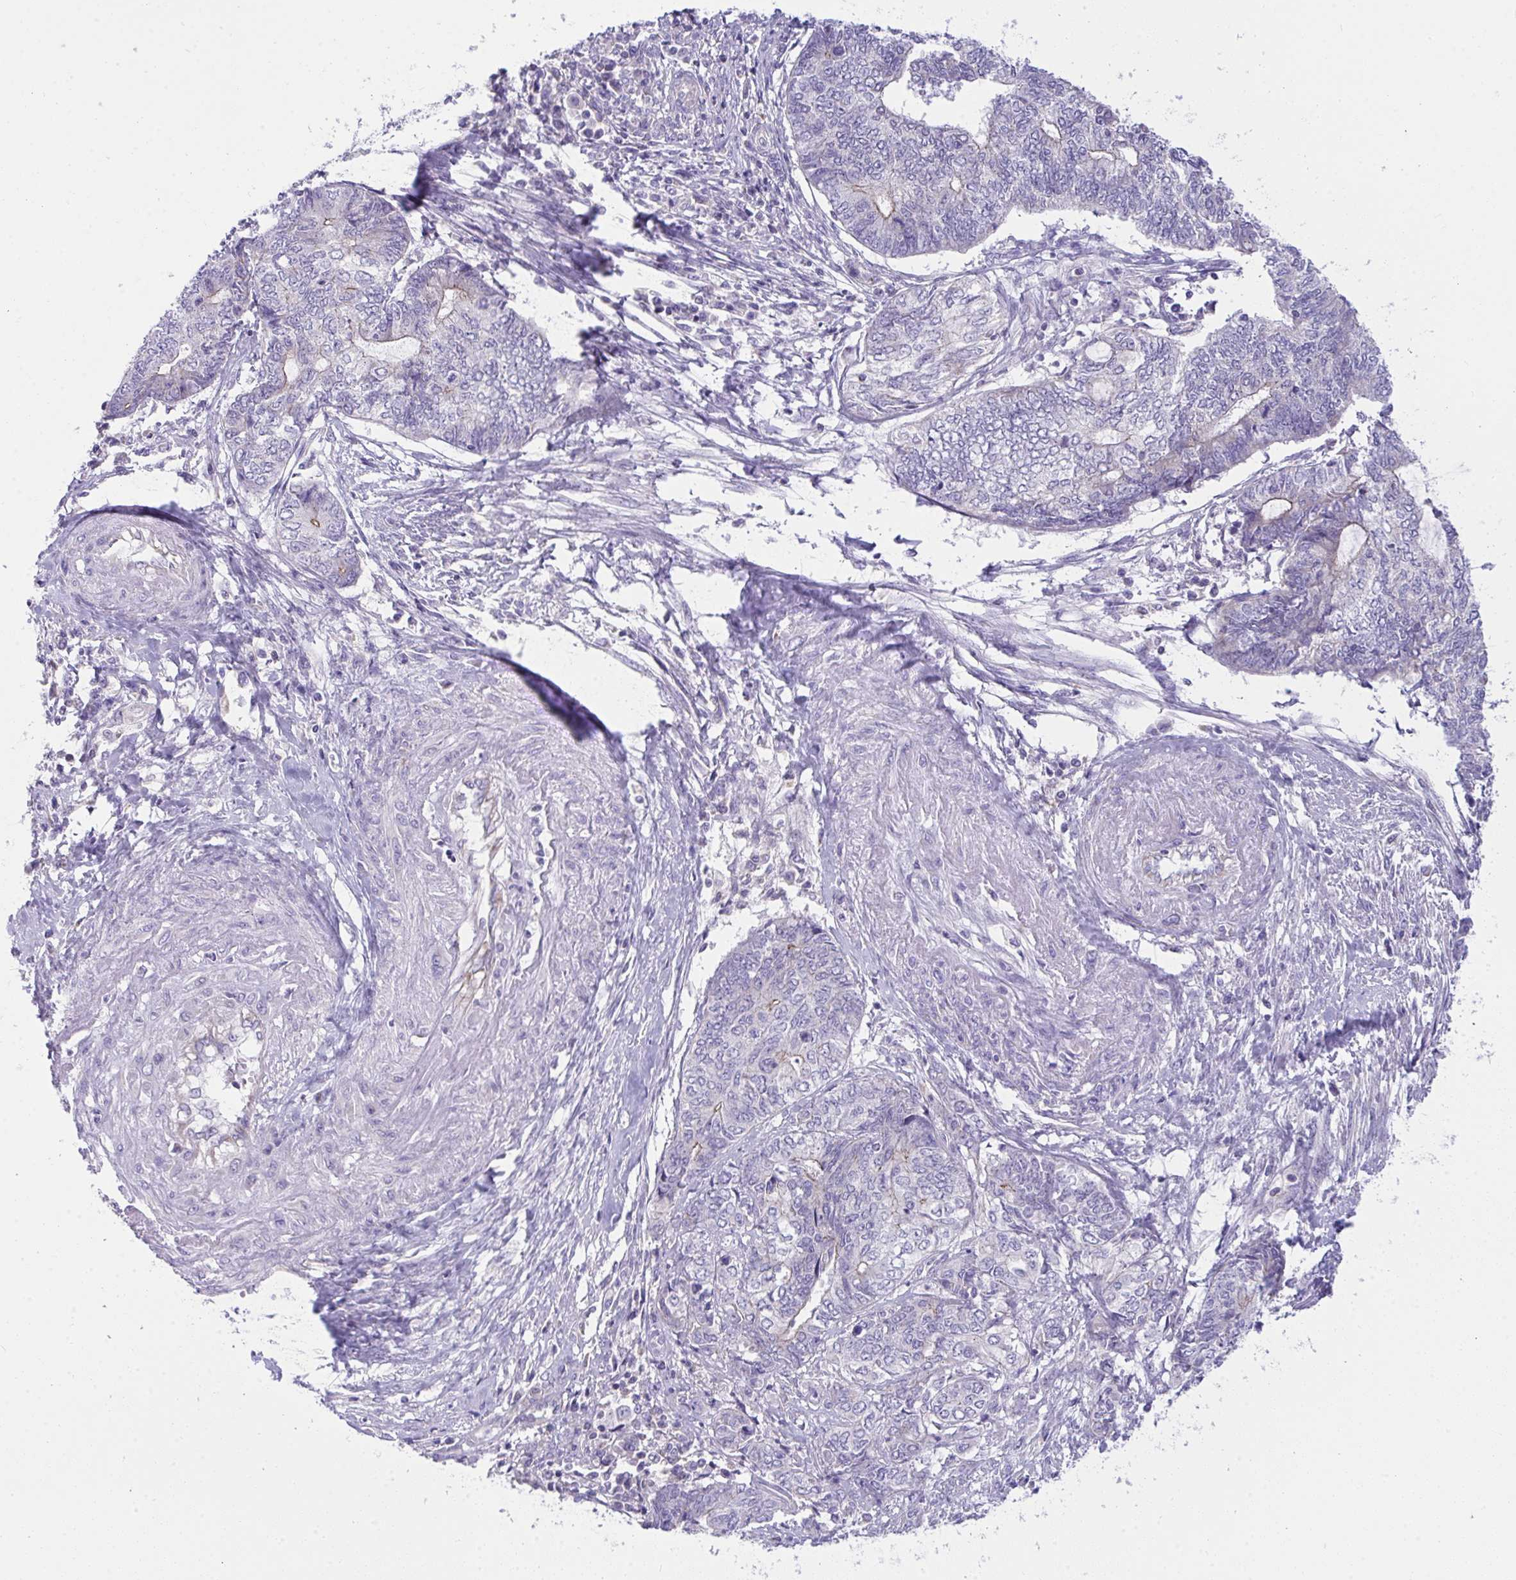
{"staining": {"intensity": "weak", "quantity": "<25%", "location": "cytoplasmic/membranous"}, "tissue": "endometrial cancer", "cell_type": "Tumor cells", "image_type": "cancer", "snomed": [{"axis": "morphology", "description": "Adenocarcinoma, NOS"}, {"axis": "topography", "description": "Uterus"}, {"axis": "topography", "description": "Endometrium"}], "caption": "Immunohistochemical staining of adenocarcinoma (endometrial) demonstrates no significant expression in tumor cells.", "gene": "PLA2G12B", "patient": {"sex": "female", "age": 70}}